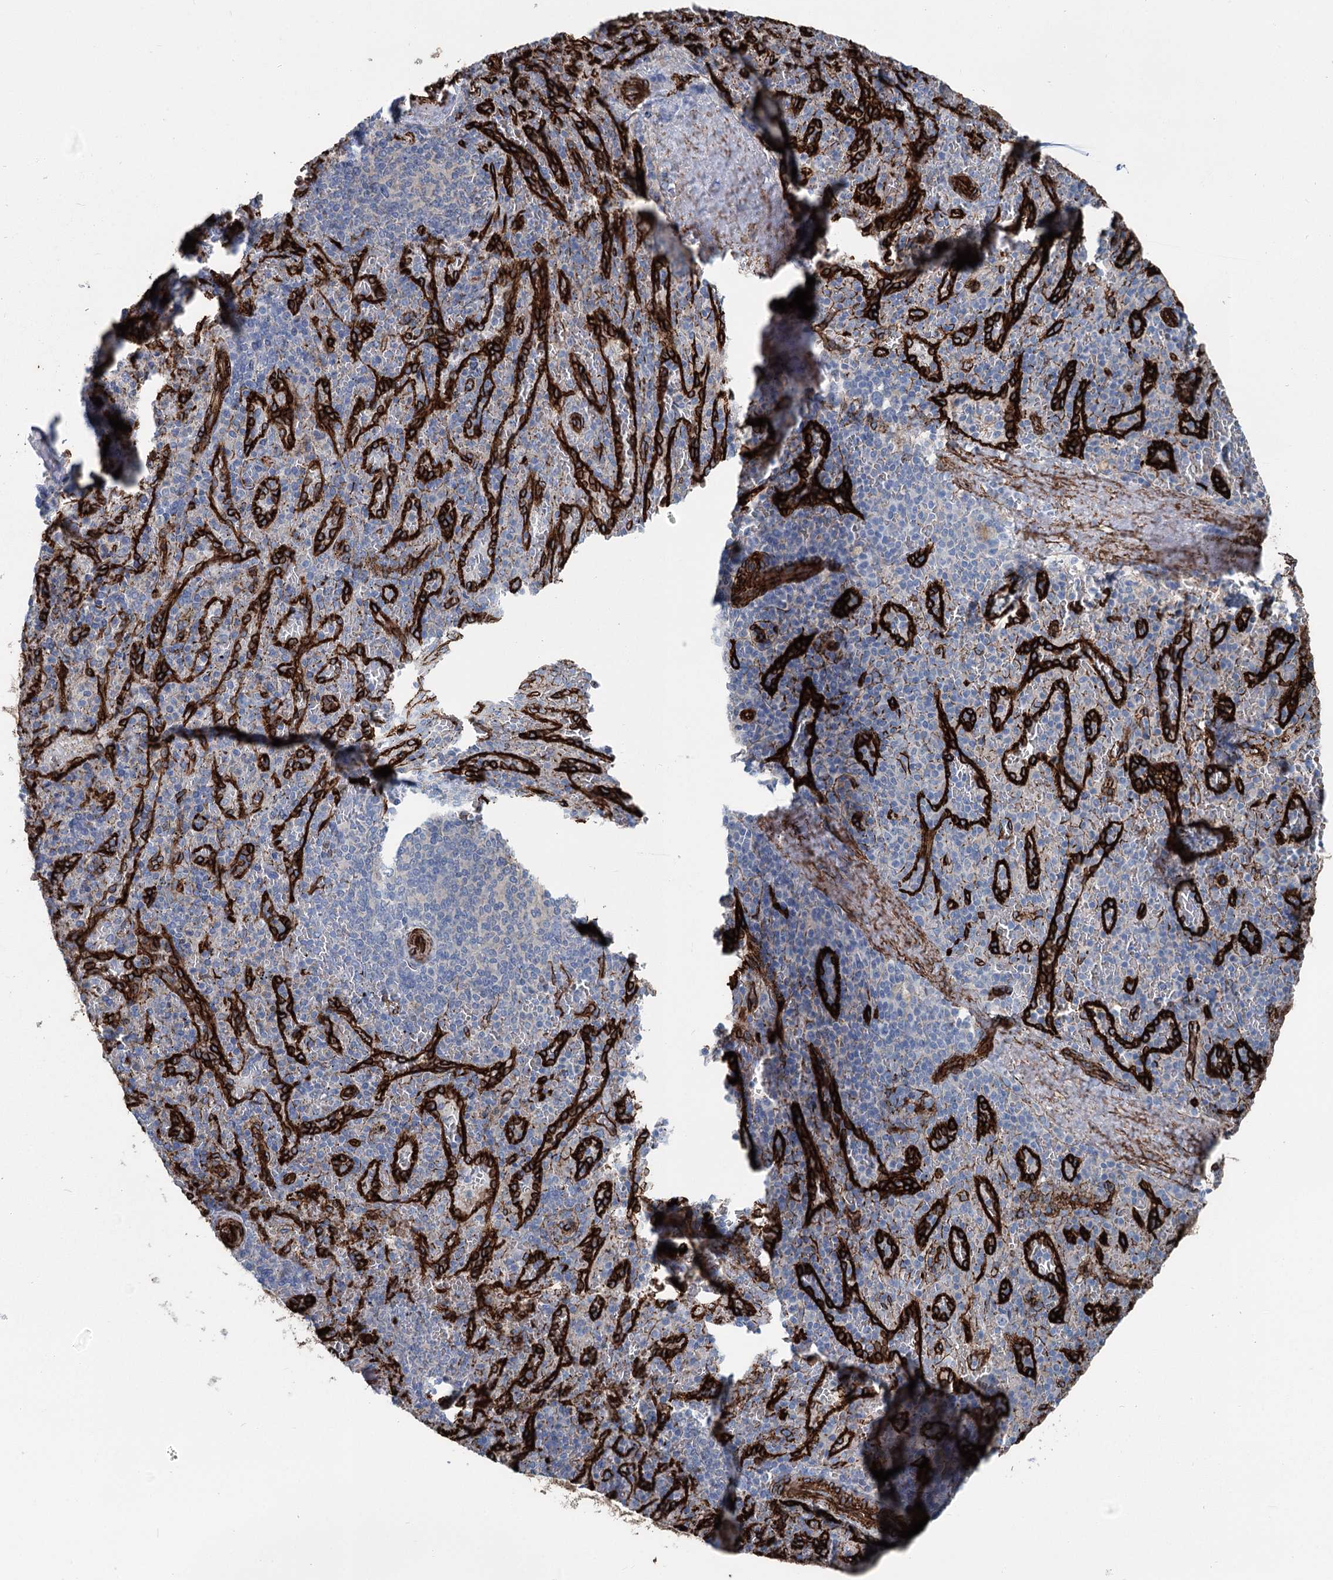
{"staining": {"intensity": "negative", "quantity": "none", "location": "none"}, "tissue": "spleen", "cell_type": "Cells in red pulp", "image_type": "normal", "snomed": [{"axis": "morphology", "description": "Normal tissue, NOS"}, {"axis": "topography", "description": "Spleen"}], "caption": "Cells in red pulp show no significant protein staining in benign spleen. (DAB immunohistochemistry visualized using brightfield microscopy, high magnification).", "gene": "IQSEC1", "patient": {"sex": "male", "age": 82}}